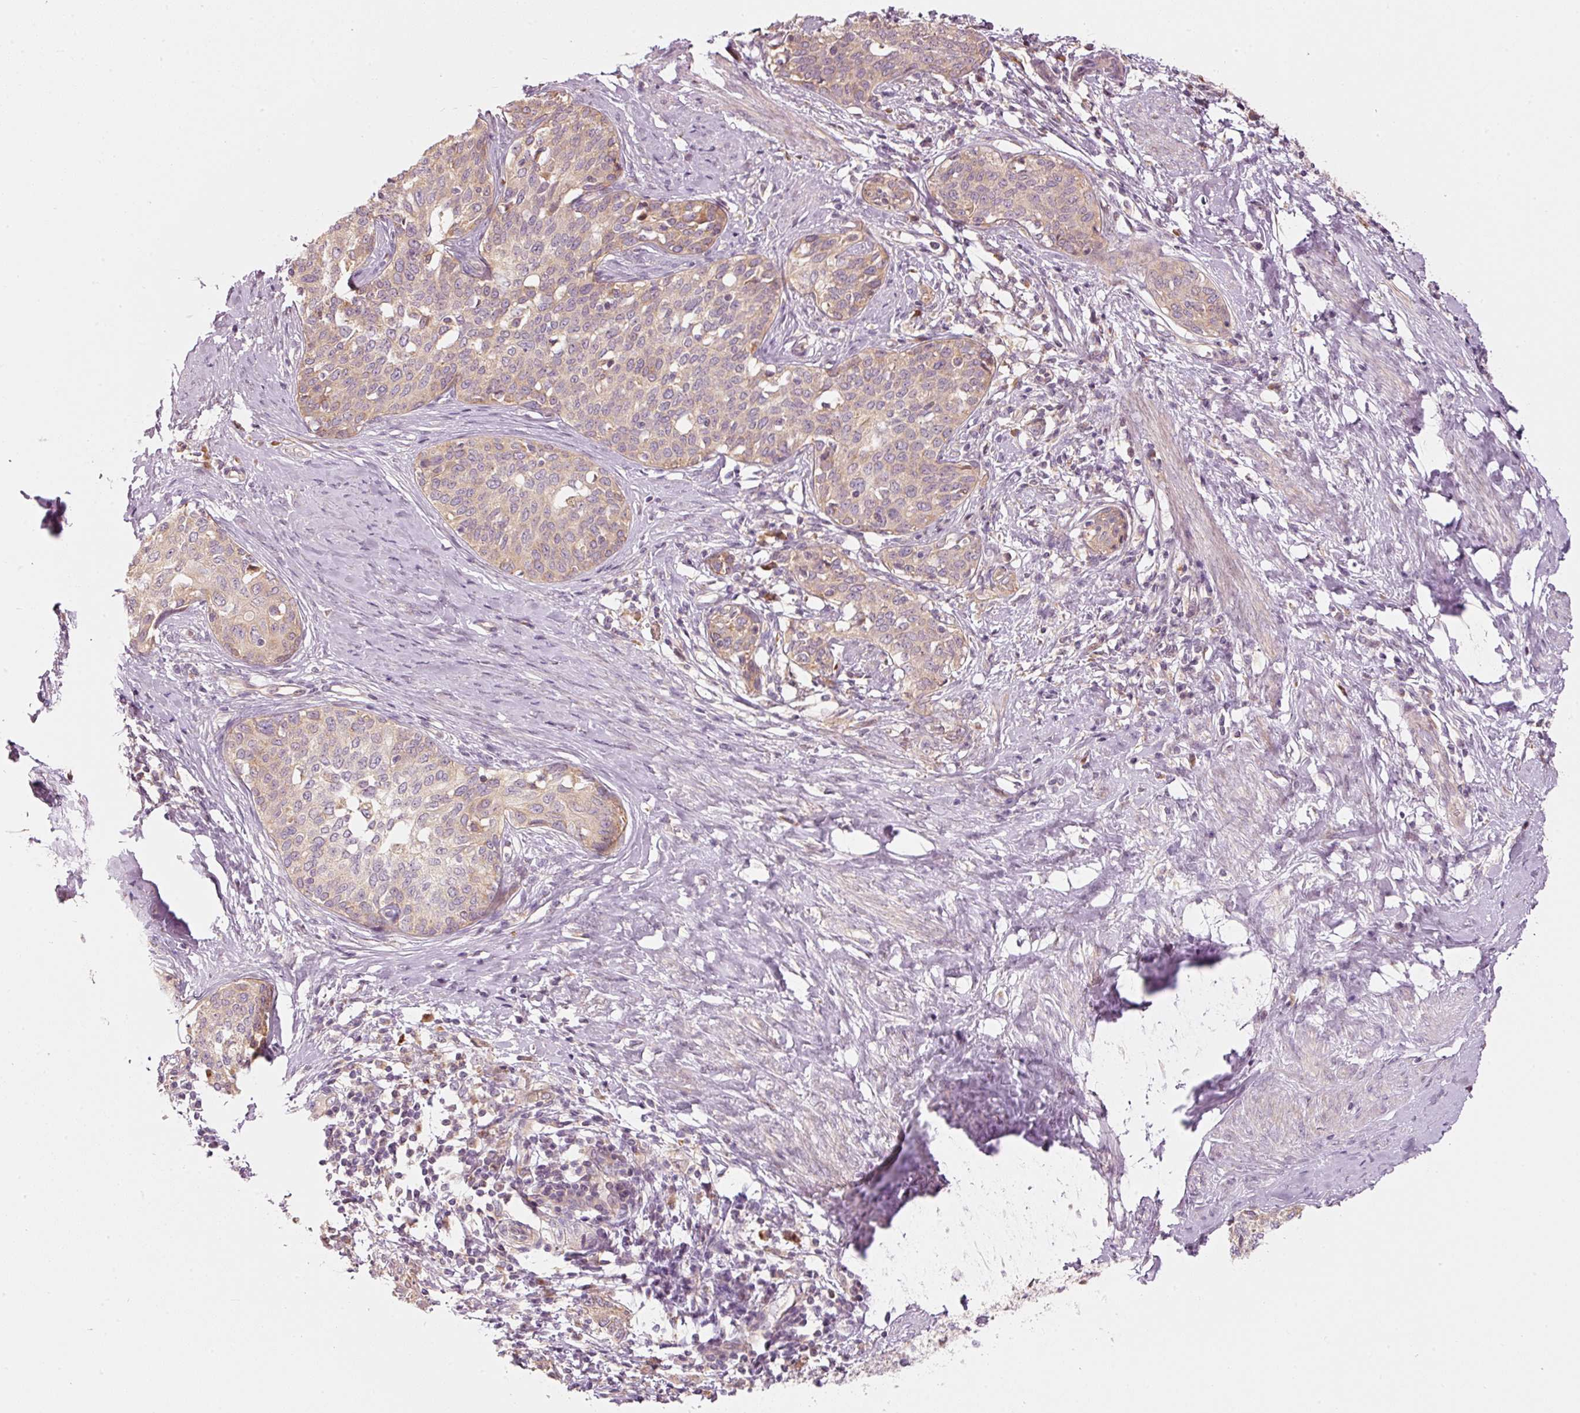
{"staining": {"intensity": "weak", "quantity": "25%-75%", "location": "cytoplasmic/membranous"}, "tissue": "cervical cancer", "cell_type": "Tumor cells", "image_type": "cancer", "snomed": [{"axis": "morphology", "description": "Squamous cell carcinoma, NOS"}, {"axis": "morphology", "description": "Adenocarcinoma, NOS"}, {"axis": "topography", "description": "Cervix"}], "caption": "Protein expression analysis of adenocarcinoma (cervical) exhibits weak cytoplasmic/membranous expression in about 25%-75% of tumor cells.", "gene": "MAP10", "patient": {"sex": "female", "age": 52}}